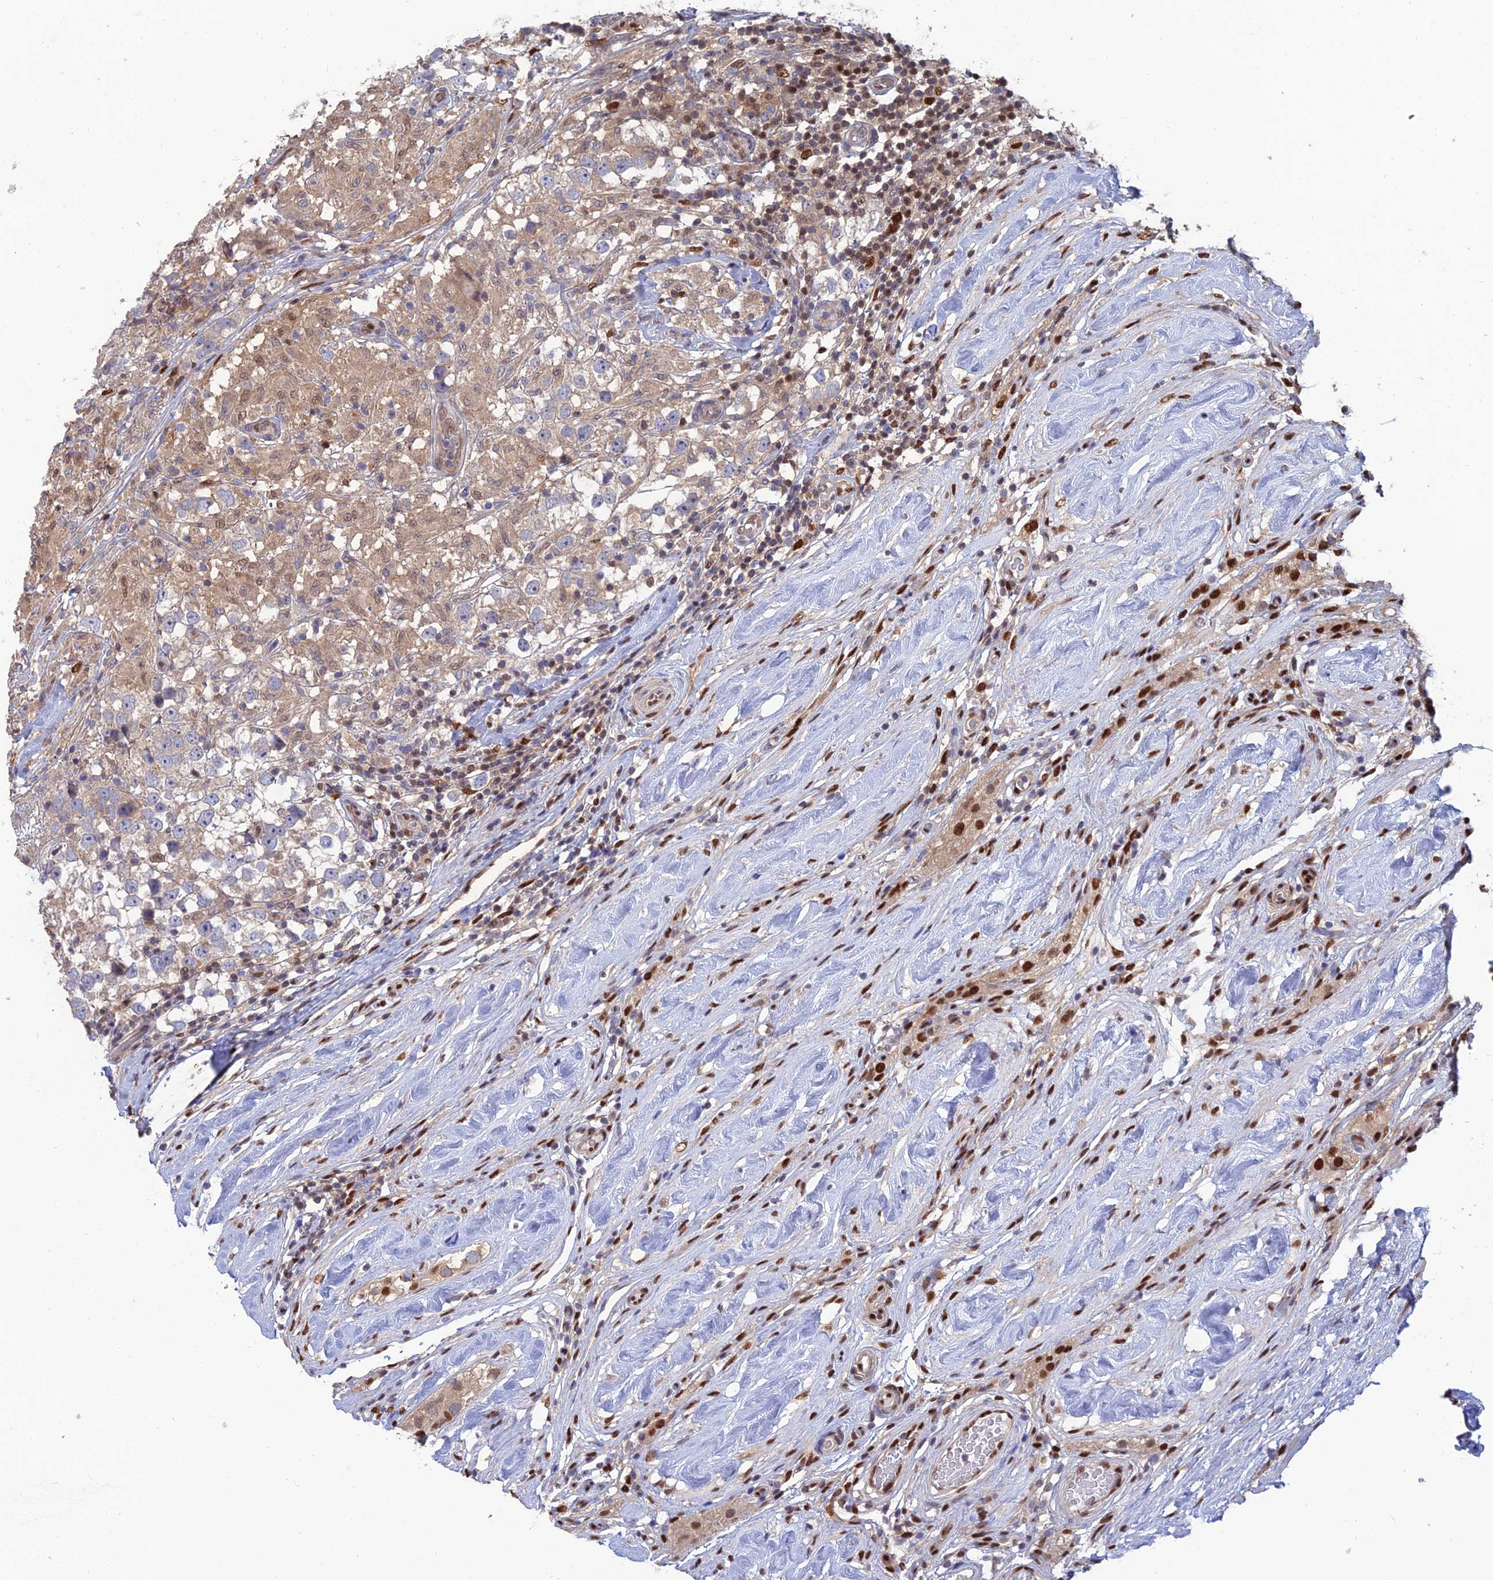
{"staining": {"intensity": "weak", "quantity": "25%-75%", "location": "cytoplasmic/membranous"}, "tissue": "testis cancer", "cell_type": "Tumor cells", "image_type": "cancer", "snomed": [{"axis": "morphology", "description": "Seminoma, NOS"}, {"axis": "topography", "description": "Testis"}], "caption": "Testis cancer tissue exhibits weak cytoplasmic/membranous staining in approximately 25%-75% of tumor cells", "gene": "DNPEP", "patient": {"sex": "male", "age": 46}}